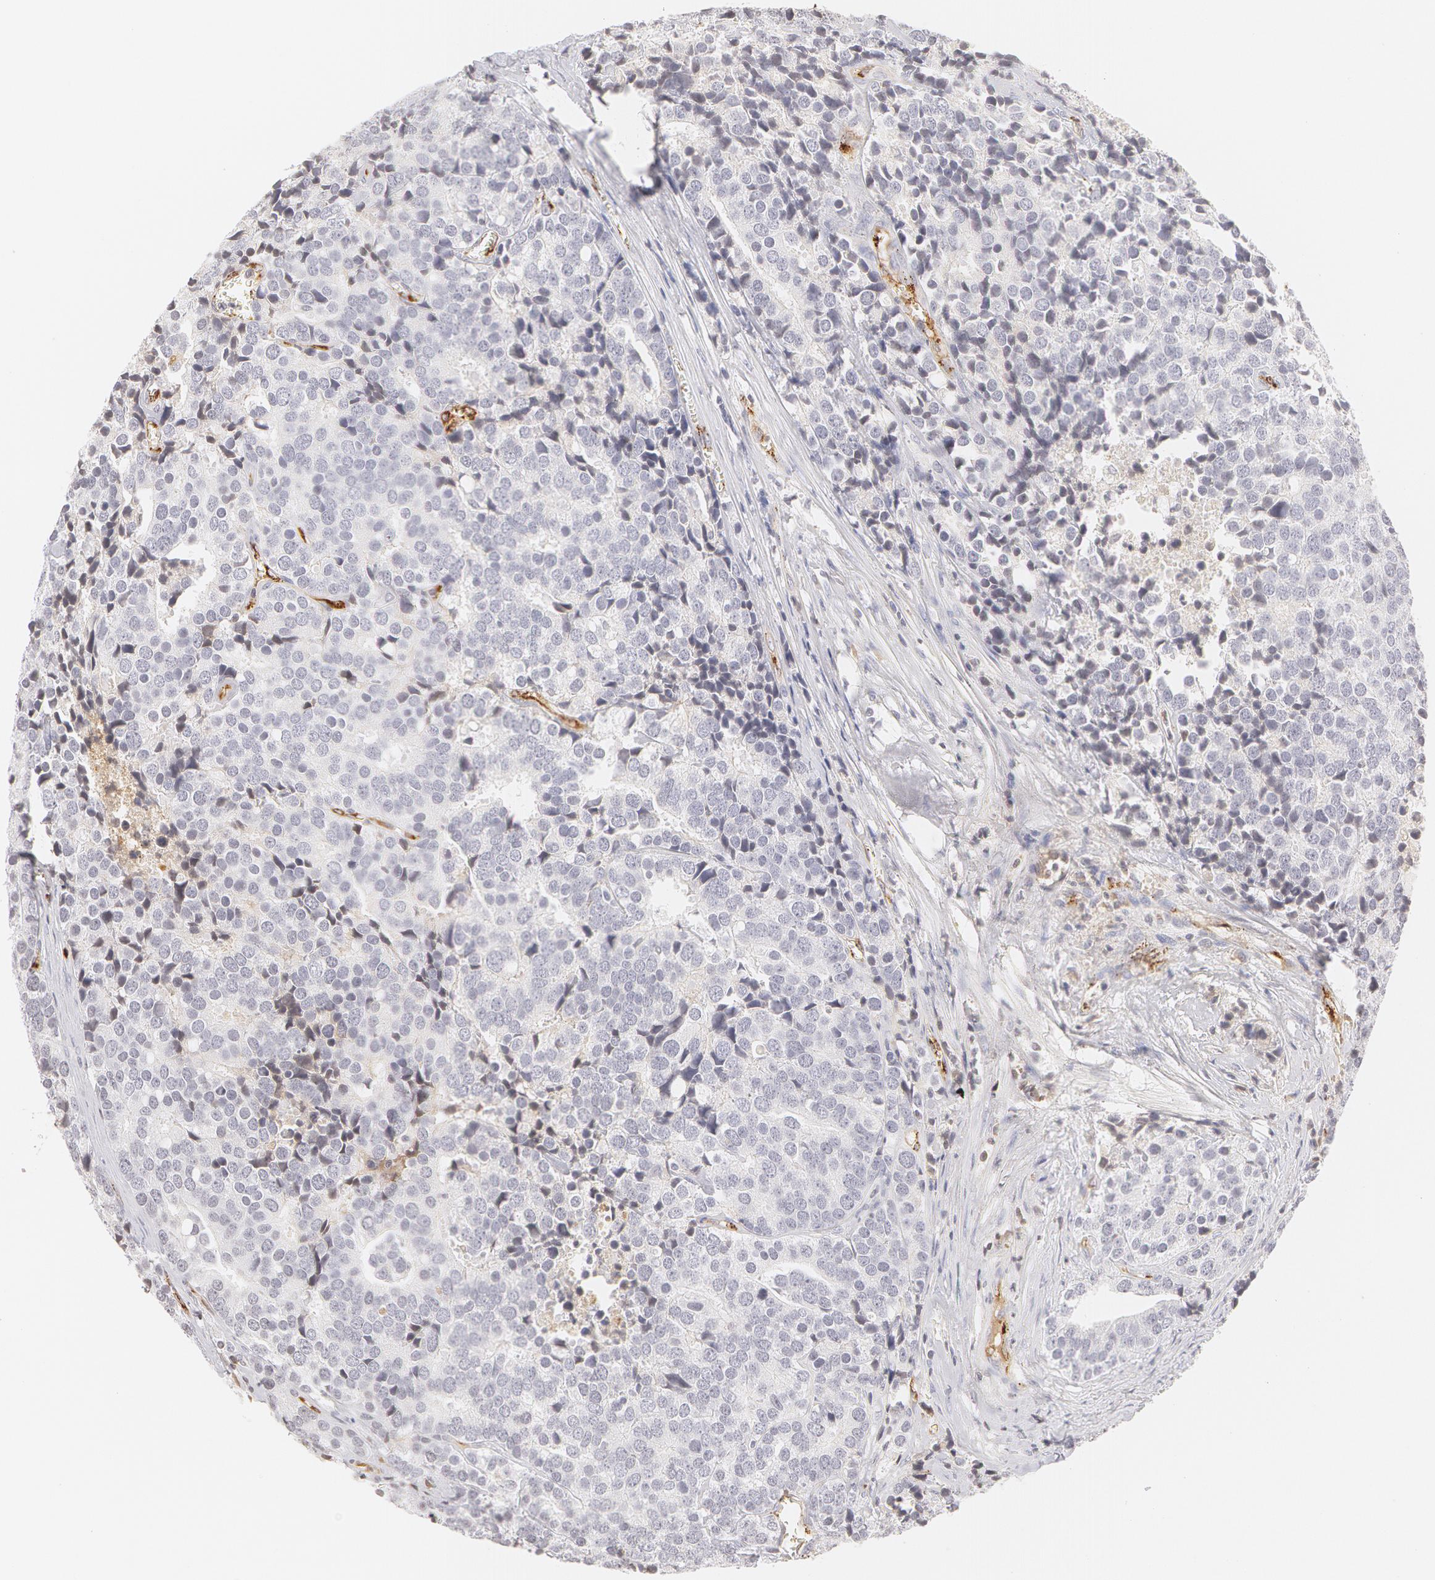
{"staining": {"intensity": "negative", "quantity": "none", "location": "none"}, "tissue": "prostate cancer", "cell_type": "Tumor cells", "image_type": "cancer", "snomed": [{"axis": "morphology", "description": "Adenocarcinoma, High grade"}, {"axis": "topography", "description": "Prostate"}], "caption": "Immunohistochemistry histopathology image of human prostate adenocarcinoma (high-grade) stained for a protein (brown), which demonstrates no expression in tumor cells.", "gene": "VWF", "patient": {"sex": "male", "age": 71}}